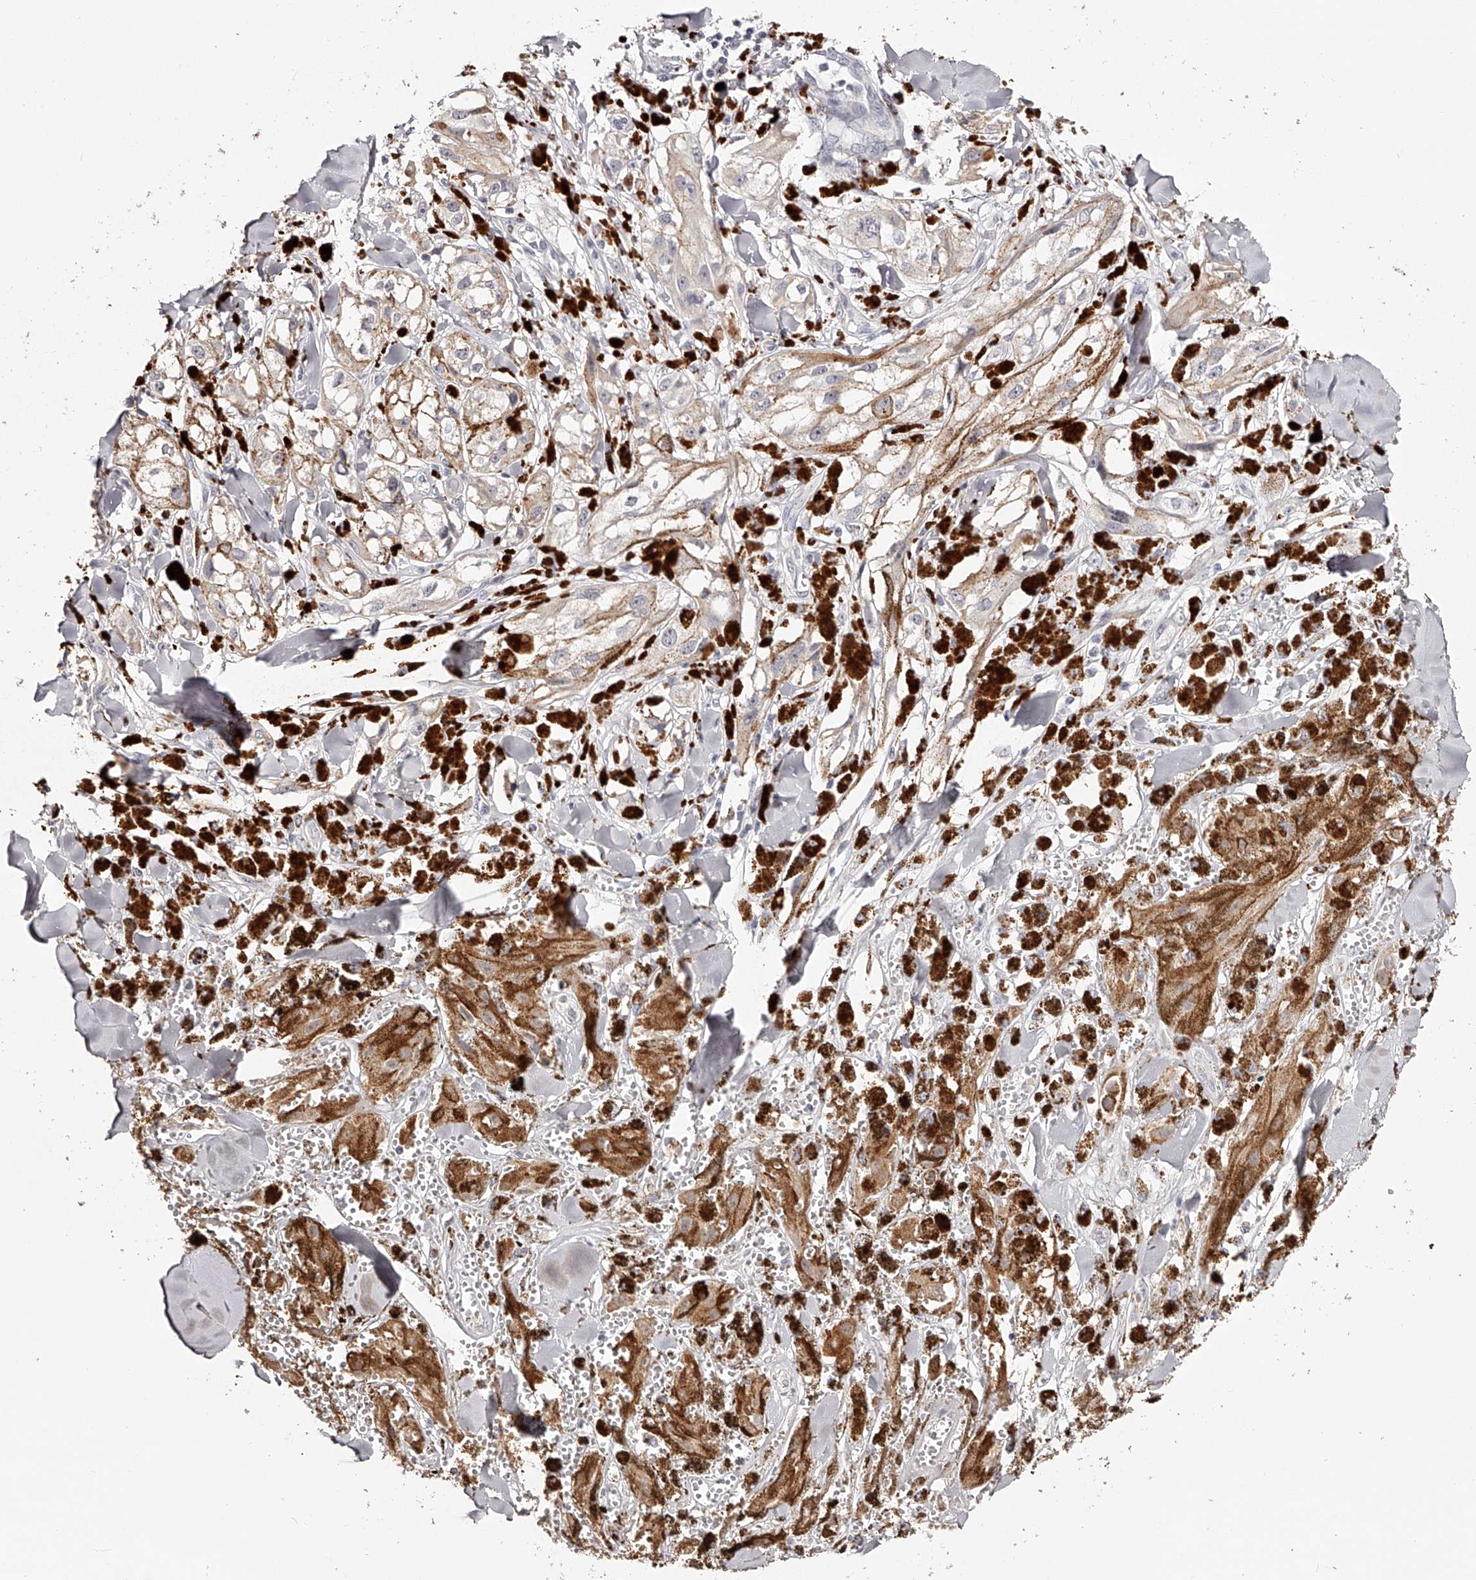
{"staining": {"intensity": "negative", "quantity": "none", "location": "none"}, "tissue": "melanoma", "cell_type": "Tumor cells", "image_type": "cancer", "snomed": [{"axis": "morphology", "description": "Malignant melanoma, NOS"}, {"axis": "topography", "description": "Skin"}], "caption": "Human melanoma stained for a protein using immunohistochemistry displays no staining in tumor cells.", "gene": "SLC35D3", "patient": {"sex": "male", "age": 88}}